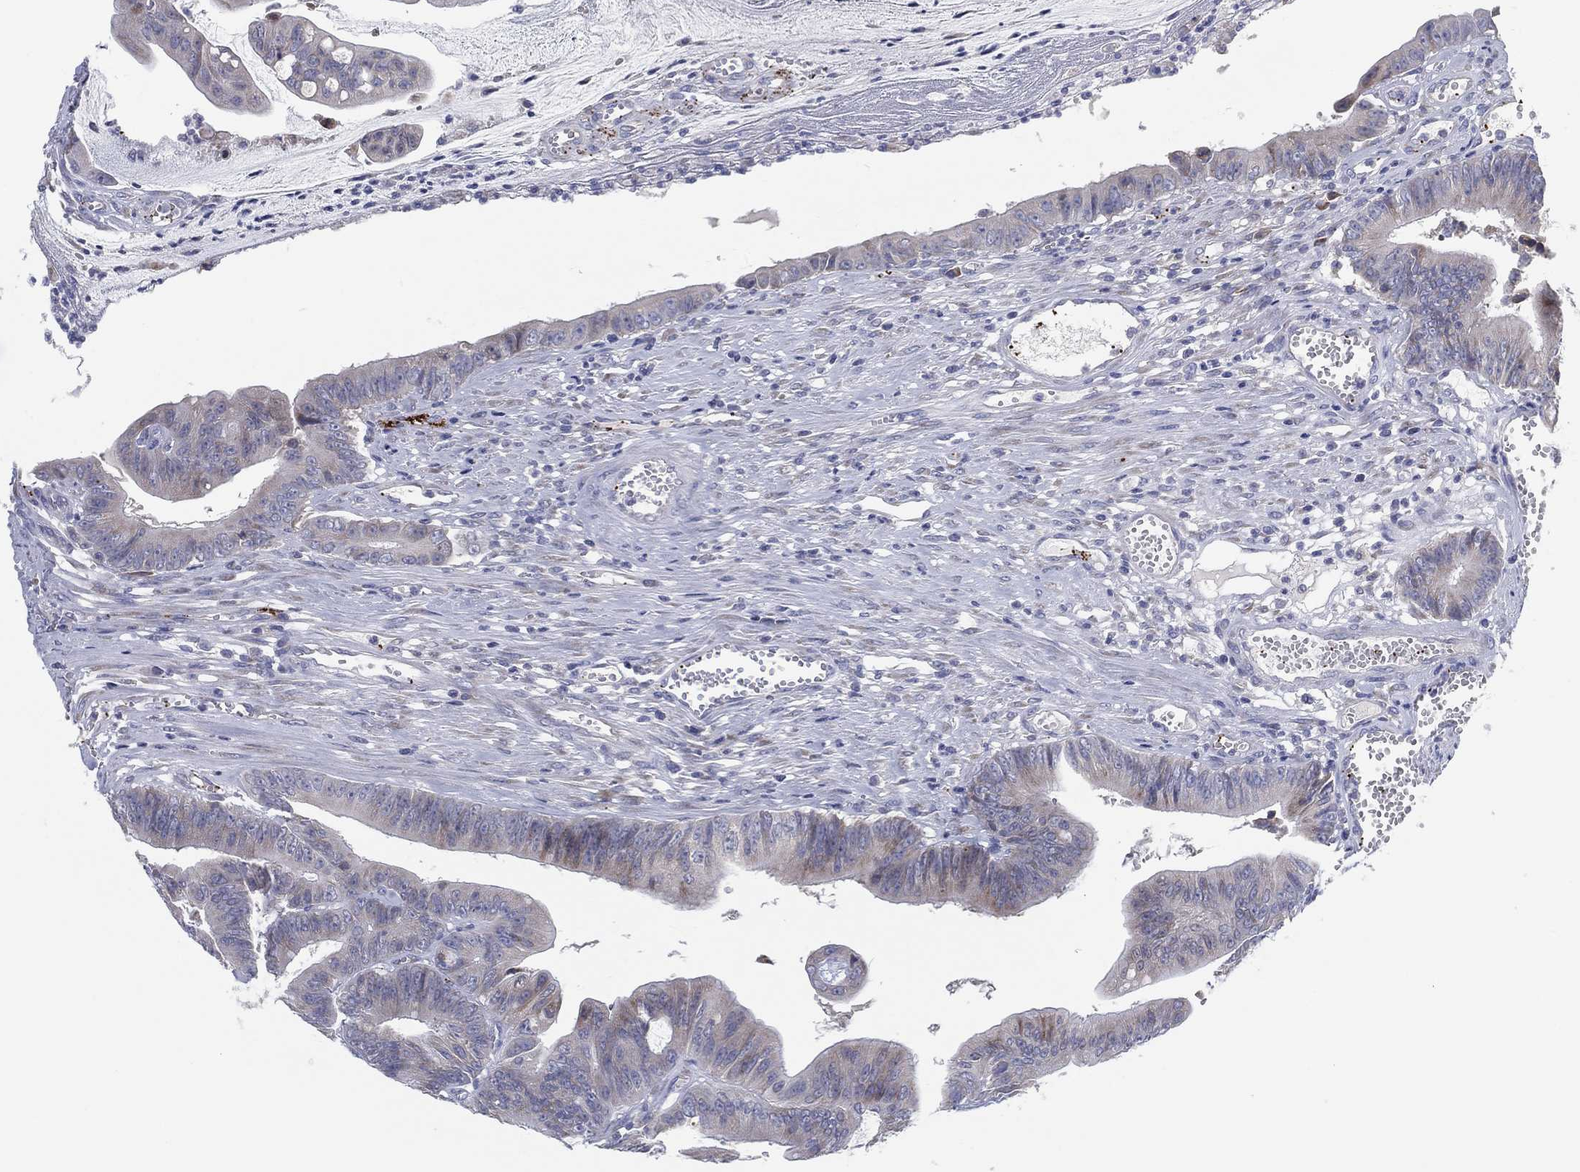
{"staining": {"intensity": "negative", "quantity": "none", "location": "none"}, "tissue": "colorectal cancer", "cell_type": "Tumor cells", "image_type": "cancer", "snomed": [{"axis": "morphology", "description": "Adenocarcinoma, NOS"}, {"axis": "topography", "description": "Colon"}], "caption": "Tumor cells show no significant protein expression in adenocarcinoma (colorectal). (Immunohistochemistry (ihc), brightfield microscopy, high magnification).", "gene": "TMEM40", "patient": {"sex": "female", "age": 69}}